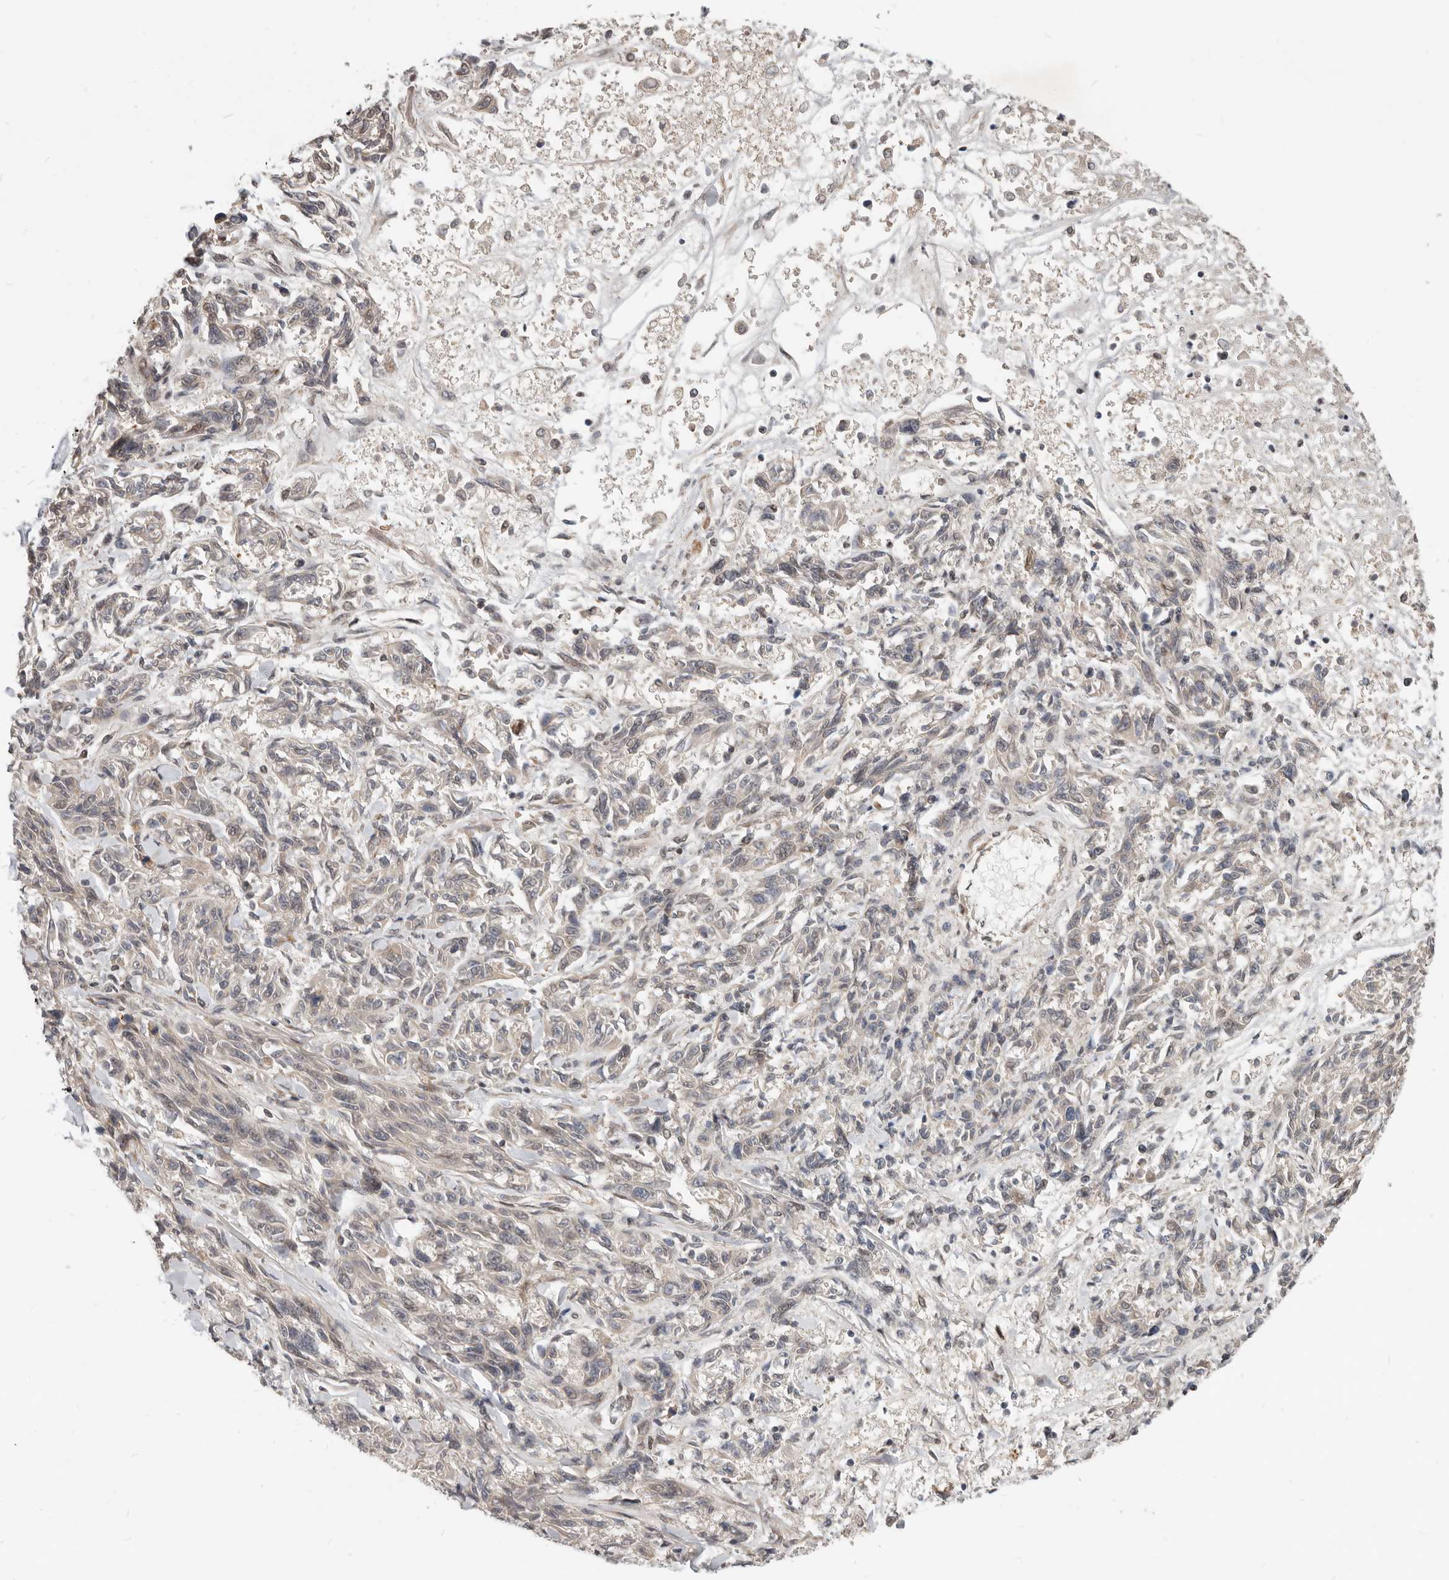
{"staining": {"intensity": "negative", "quantity": "none", "location": "none"}, "tissue": "melanoma", "cell_type": "Tumor cells", "image_type": "cancer", "snomed": [{"axis": "morphology", "description": "Malignant melanoma, NOS"}, {"axis": "topography", "description": "Skin"}], "caption": "Malignant melanoma was stained to show a protein in brown. There is no significant staining in tumor cells.", "gene": "NPY4R", "patient": {"sex": "male", "age": 53}}